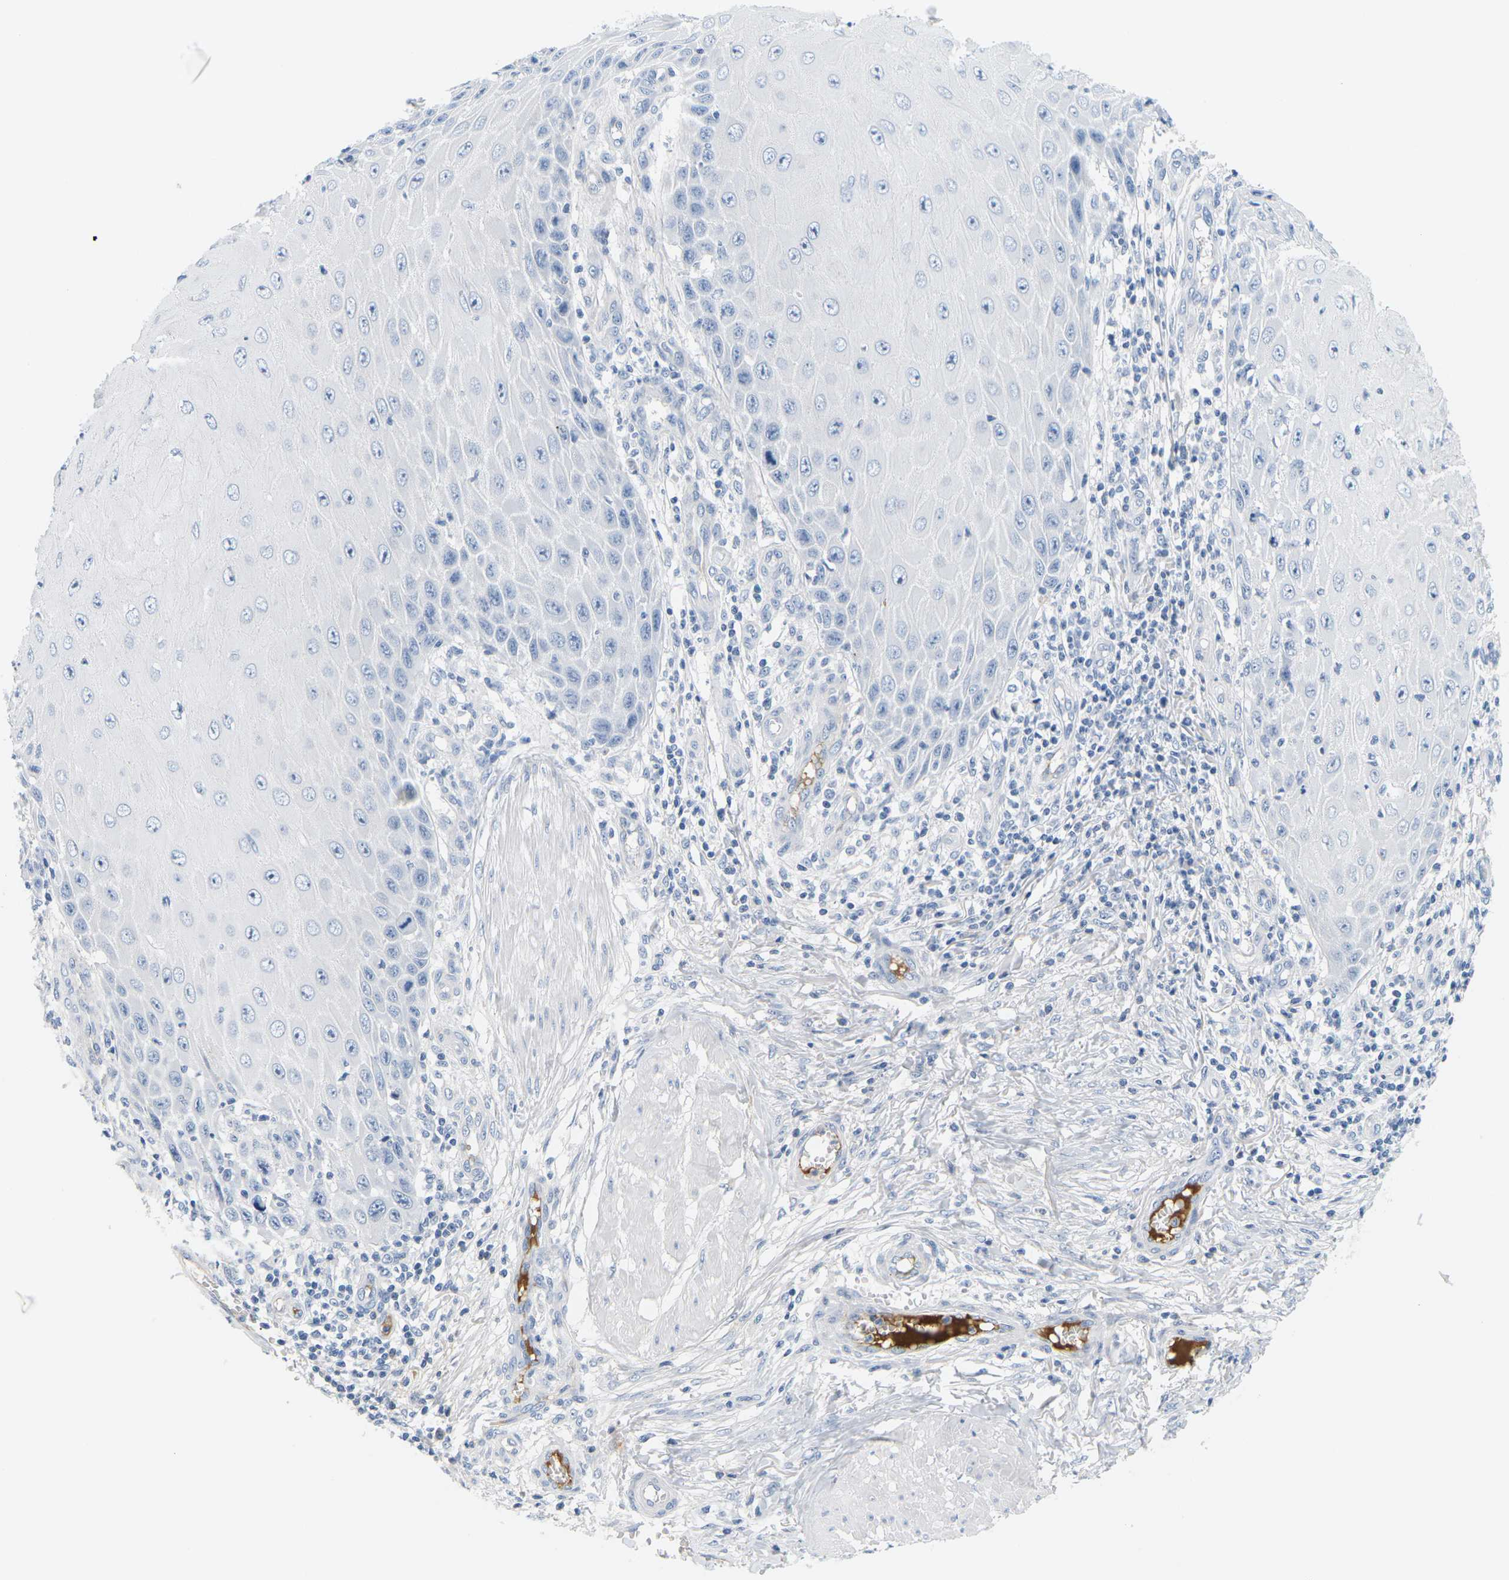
{"staining": {"intensity": "negative", "quantity": "none", "location": "none"}, "tissue": "skin cancer", "cell_type": "Tumor cells", "image_type": "cancer", "snomed": [{"axis": "morphology", "description": "Squamous cell carcinoma, NOS"}, {"axis": "topography", "description": "Skin"}], "caption": "DAB (3,3'-diaminobenzidine) immunohistochemical staining of skin squamous cell carcinoma exhibits no significant staining in tumor cells.", "gene": "APOB", "patient": {"sex": "female", "age": 73}}